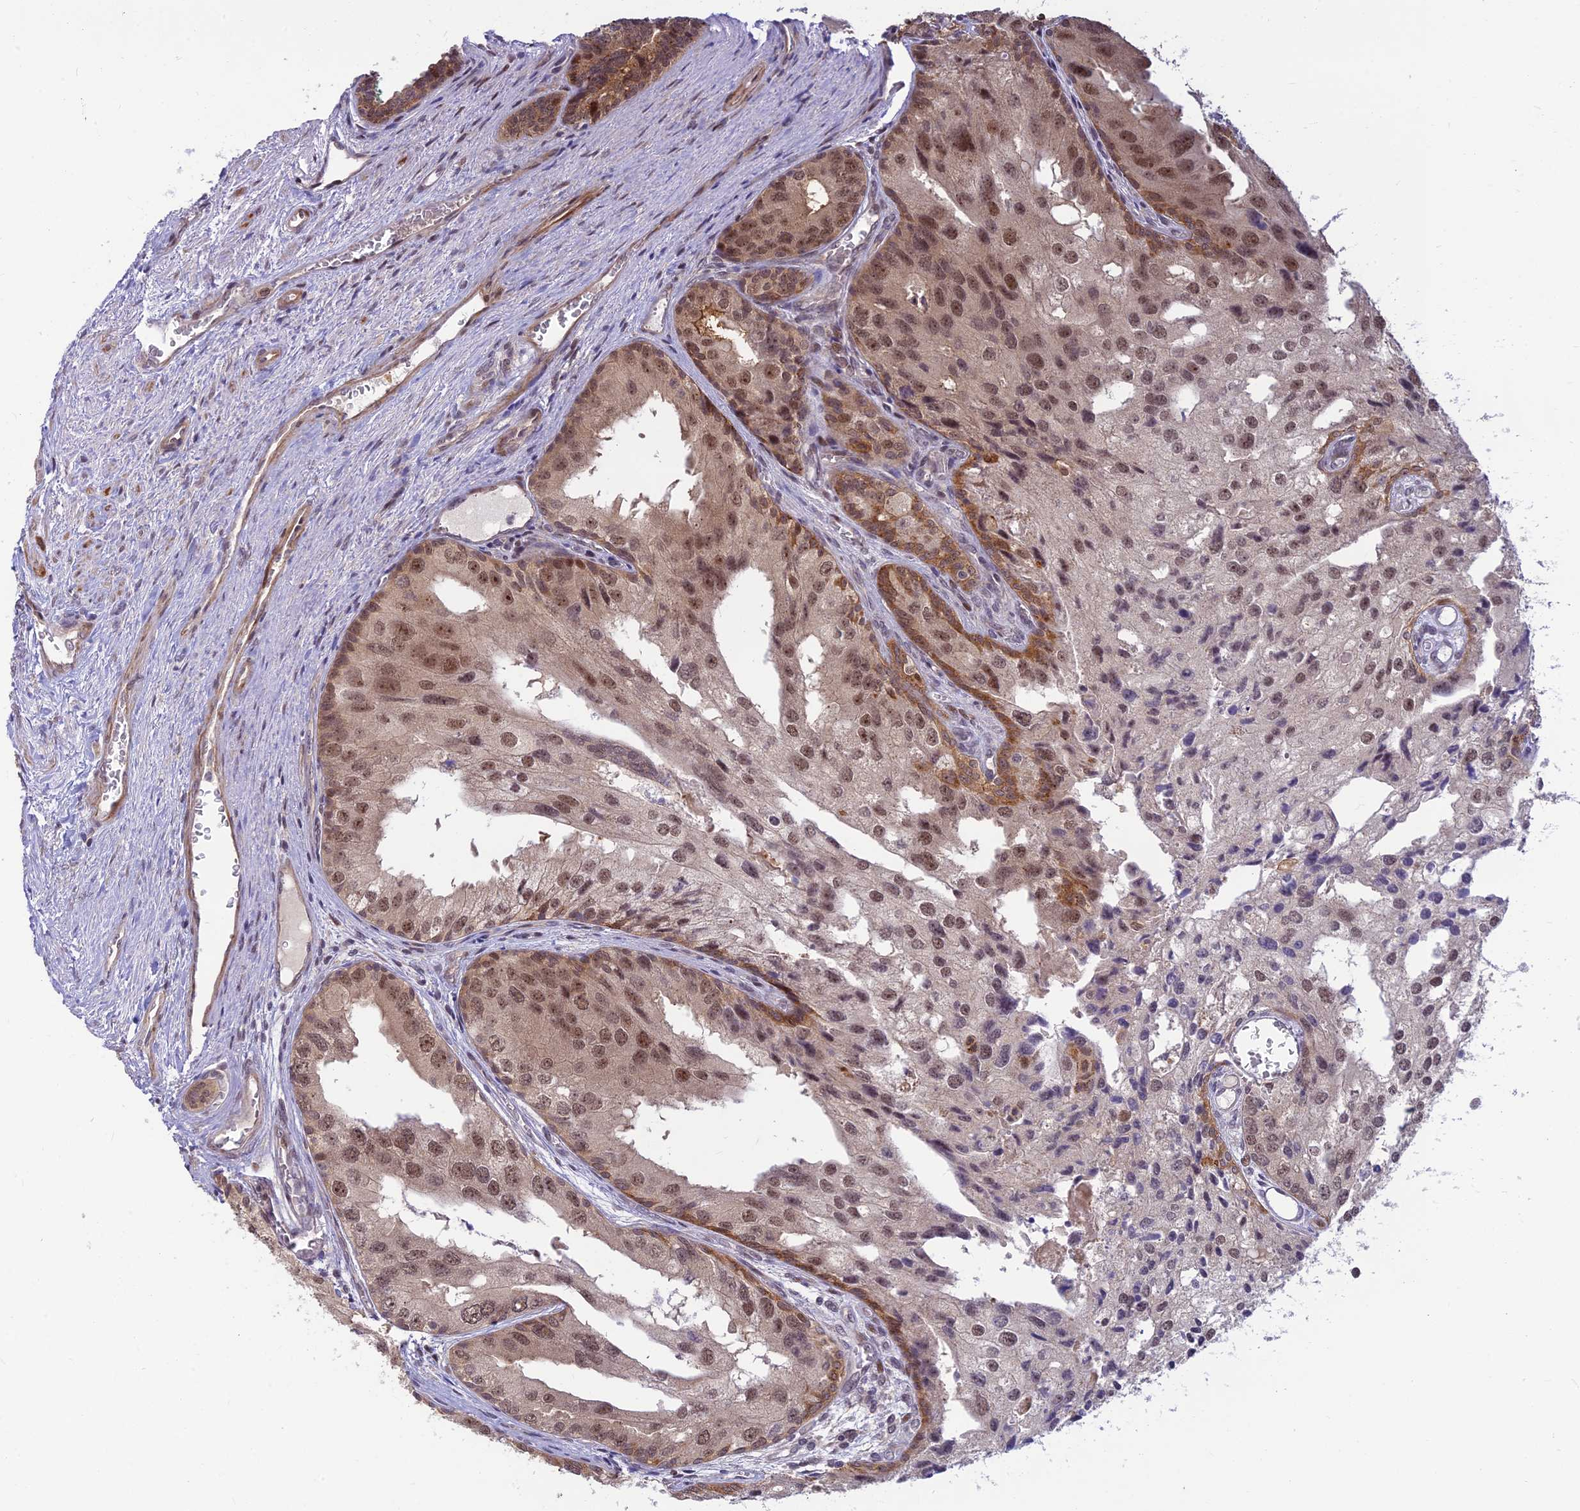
{"staining": {"intensity": "moderate", "quantity": ">75%", "location": "cytoplasmic/membranous,nuclear"}, "tissue": "prostate cancer", "cell_type": "Tumor cells", "image_type": "cancer", "snomed": [{"axis": "morphology", "description": "Adenocarcinoma, High grade"}, {"axis": "topography", "description": "Prostate"}], "caption": "Protein expression analysis of human prostate cancer reveals moderate cytoplasmic/membranous and nuclear expression in approximately >75% of tumor cells. (DAB (3,3'-diaminobenzidine) IHC, brown staining for protein, blue staining for nuclei).", "gene": "ASPDH", "patient": {"sex": "male", "age": 62}}